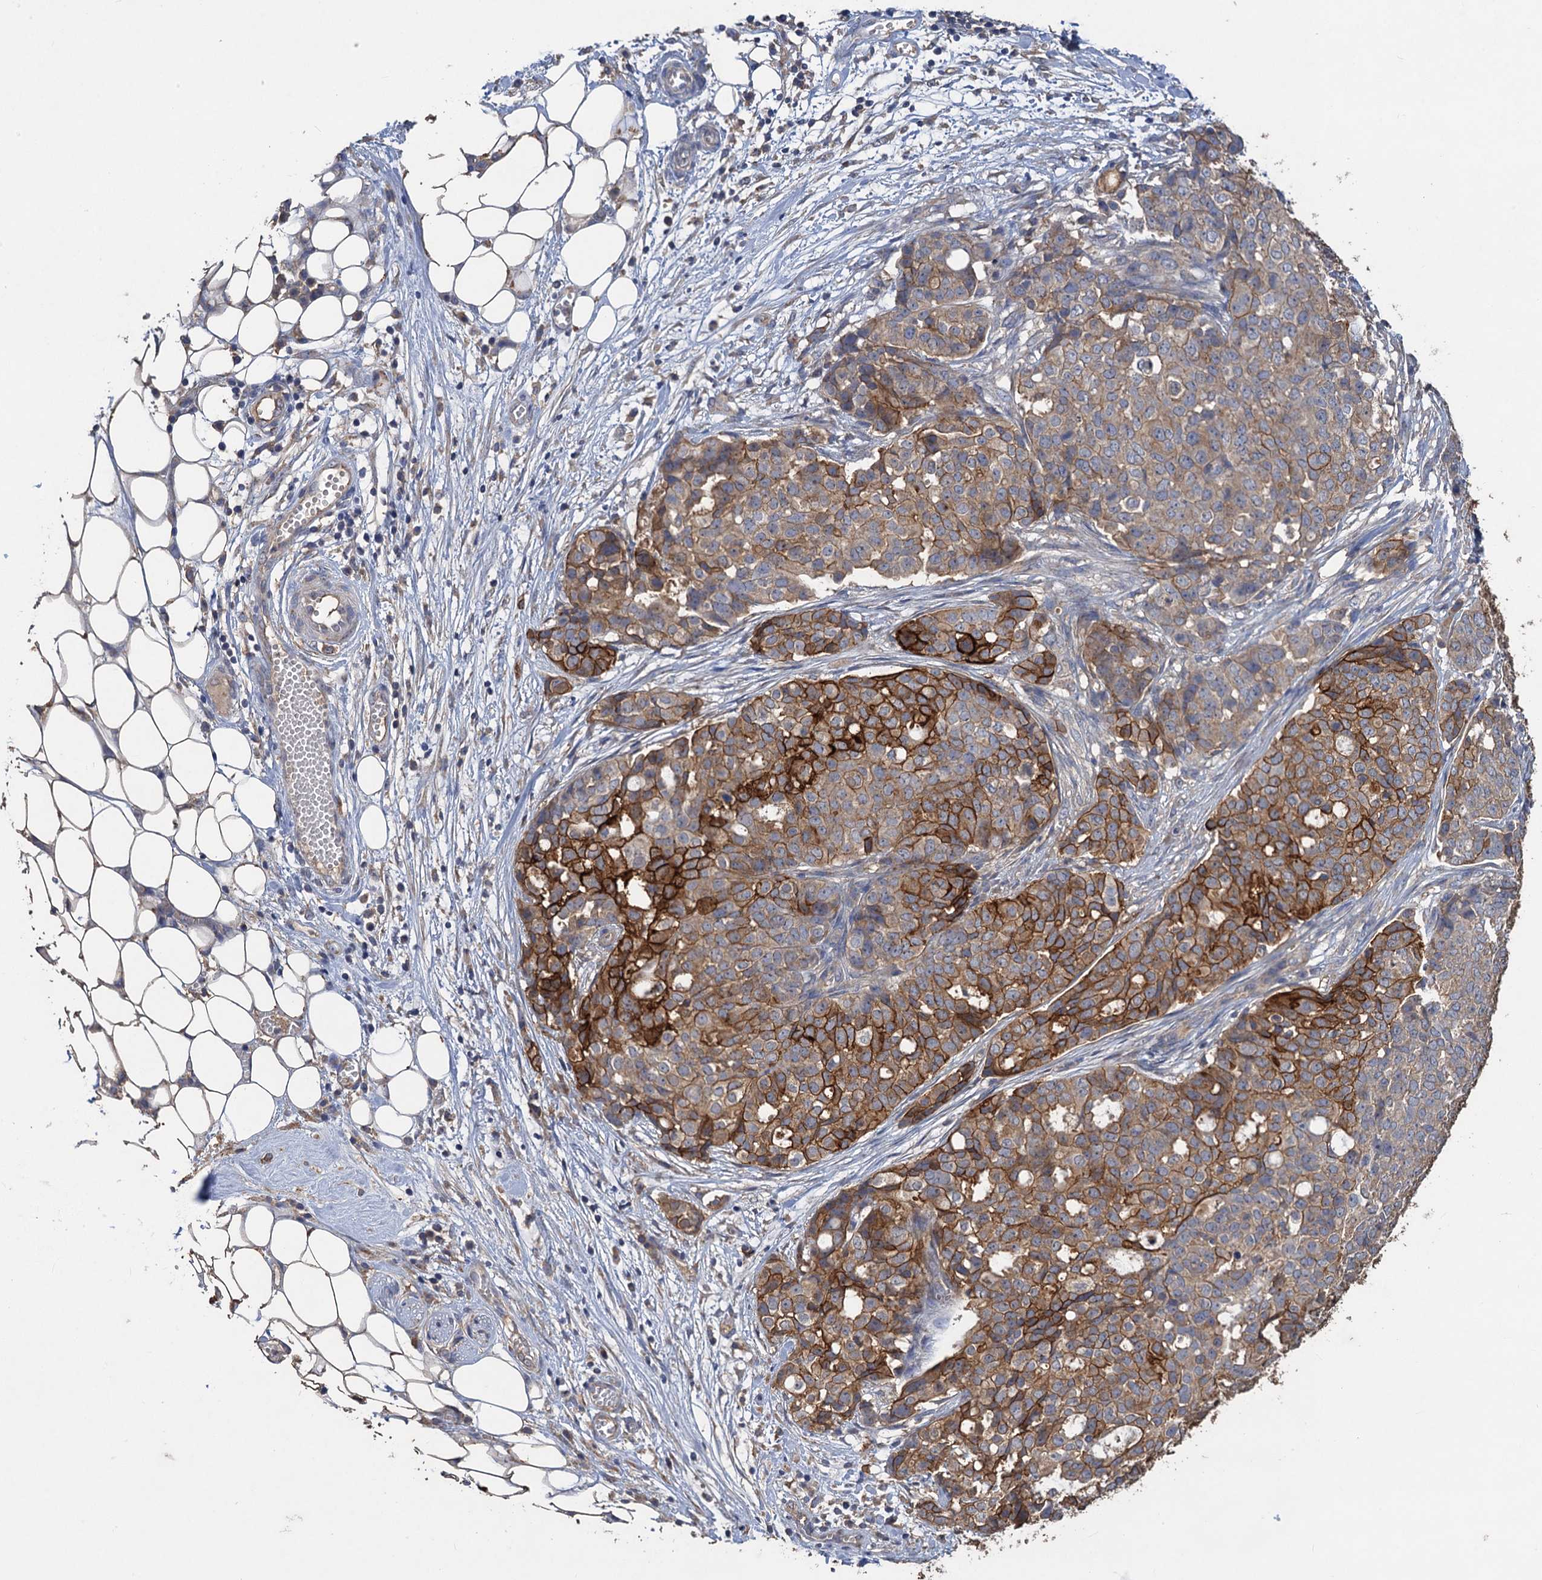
{"staining": {"intensity": "strong", "quantity": "25%-75%", "location": "cytoplasmic/membranous"}, "tissue": "ovarian cancer", "cell_type": "Tumor cells", "image_type": "cancer", "snomed": [{"axis": "morphology", "description": "Cystadenocarcinoma, serous, NOS"}, {"axis": "topography", "description": "Soft tissue"}, {"axis": "topography", "description": "Ovary"}], "caption": "An immunohistochemistry image of neoplastic tissue is shown. Protein staining in brown shows strong cytoplasmic/membranous positivity in ovarian cancer within tumor cells. (Stains: DAB (3,3'-diaminobenzidine) in brown, nuclei in blue, Microscopy: brightfield microscopy at high magnification).", "gene": "SCUBE3", "patient": {"sex": "female", "age": 57}}